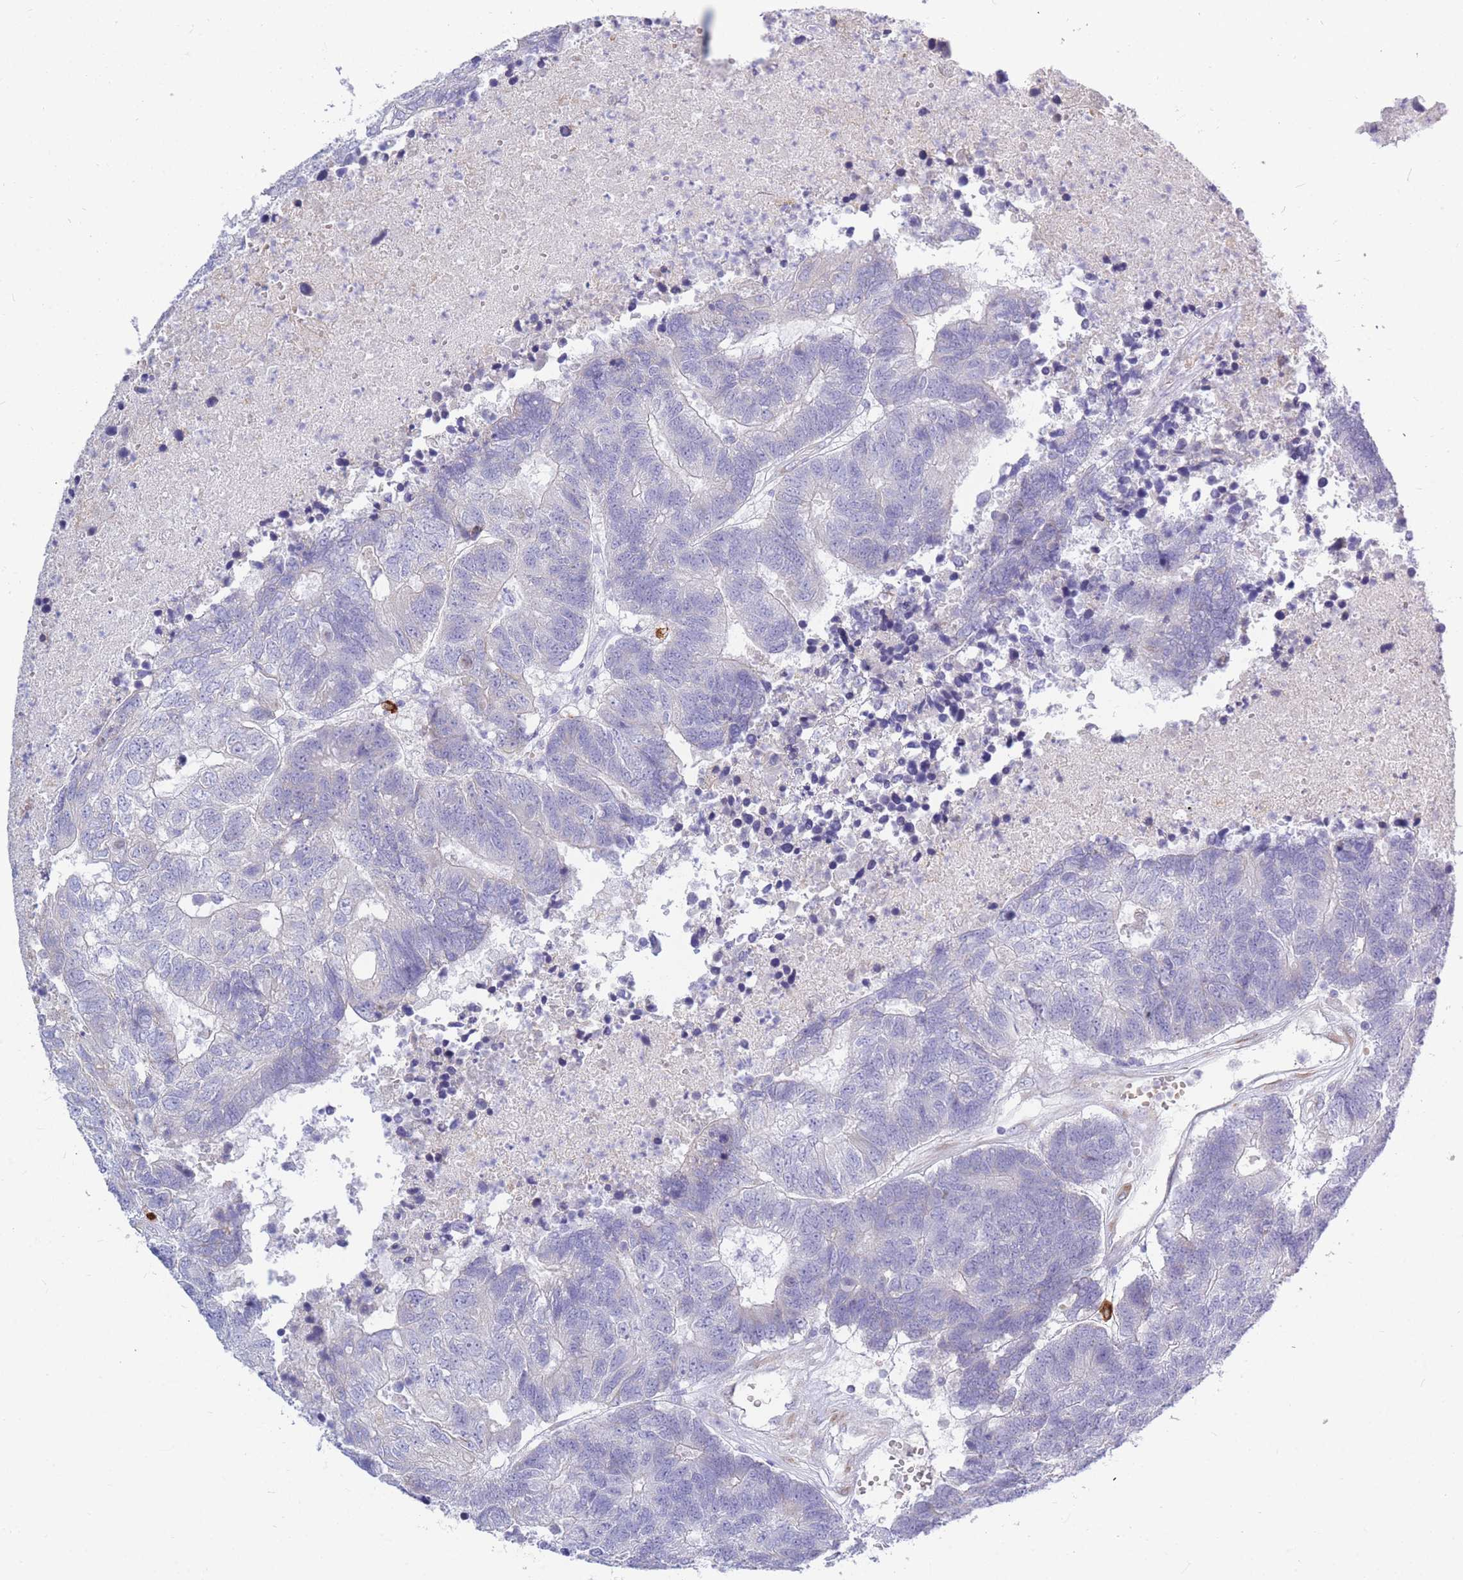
{"staining": {"intensity": "negative", "quantity": "none", "location": "none"}, "tissue": "colorectal cancer", "cell_type": "Tumor cells", "image_type": "cancer", "snomed": [{"axis": "morphology", "description": "Adenocarcinoma, NOS"}, {"axis": "topography", "description": "Colon"}], "caption": "This histopathology image is of colorectal cancer (adenocarcinoma) stained with IHC to label a protein in brown with the nuclei are counter-stained blue. There is no expression in tumor cells.", "gene": "TPSD1", "patient": {"sex": "female", "age": 48}}